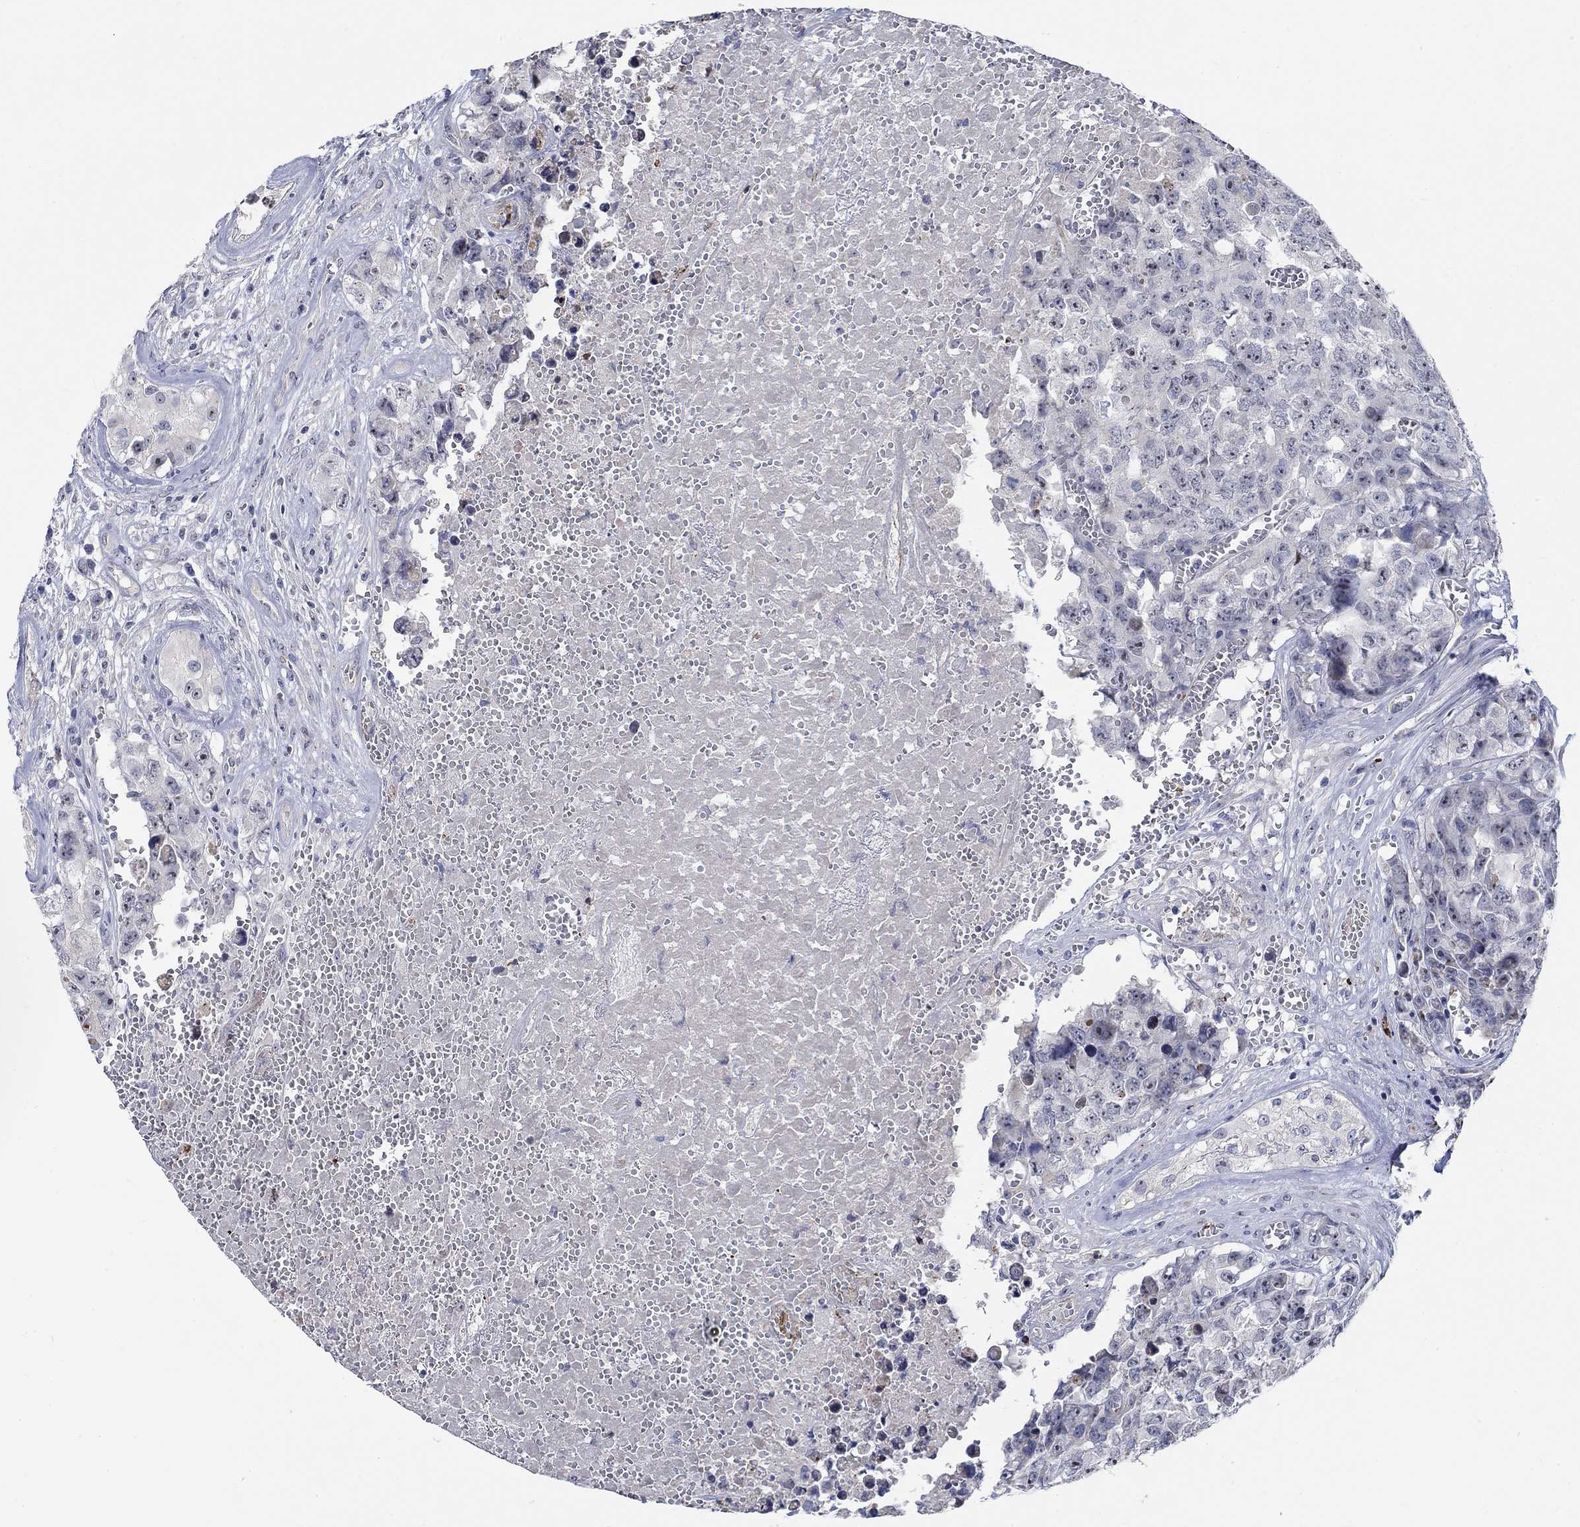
{"staining": {"intensity": "moderate", "quantity": "<25%", "location": "nuclear"}, "tissue": "testis cancer", "cell_type": "Tumor cells", "image_type": "cancer", "snomed": [{"axis": "morphology", "description": "Carcinoma, Embryonal, NOS"}, {"axis": "topography", "description": "Testis"}], "caption": "About <25% of tumor cells in testis cancer (embryonal carcinoma) show moderate nuclear protein positivity as visualized by brown immunohistochemical staining.", "gene": "SMIM18", "patient": {"sex": "male", "age": 23}}